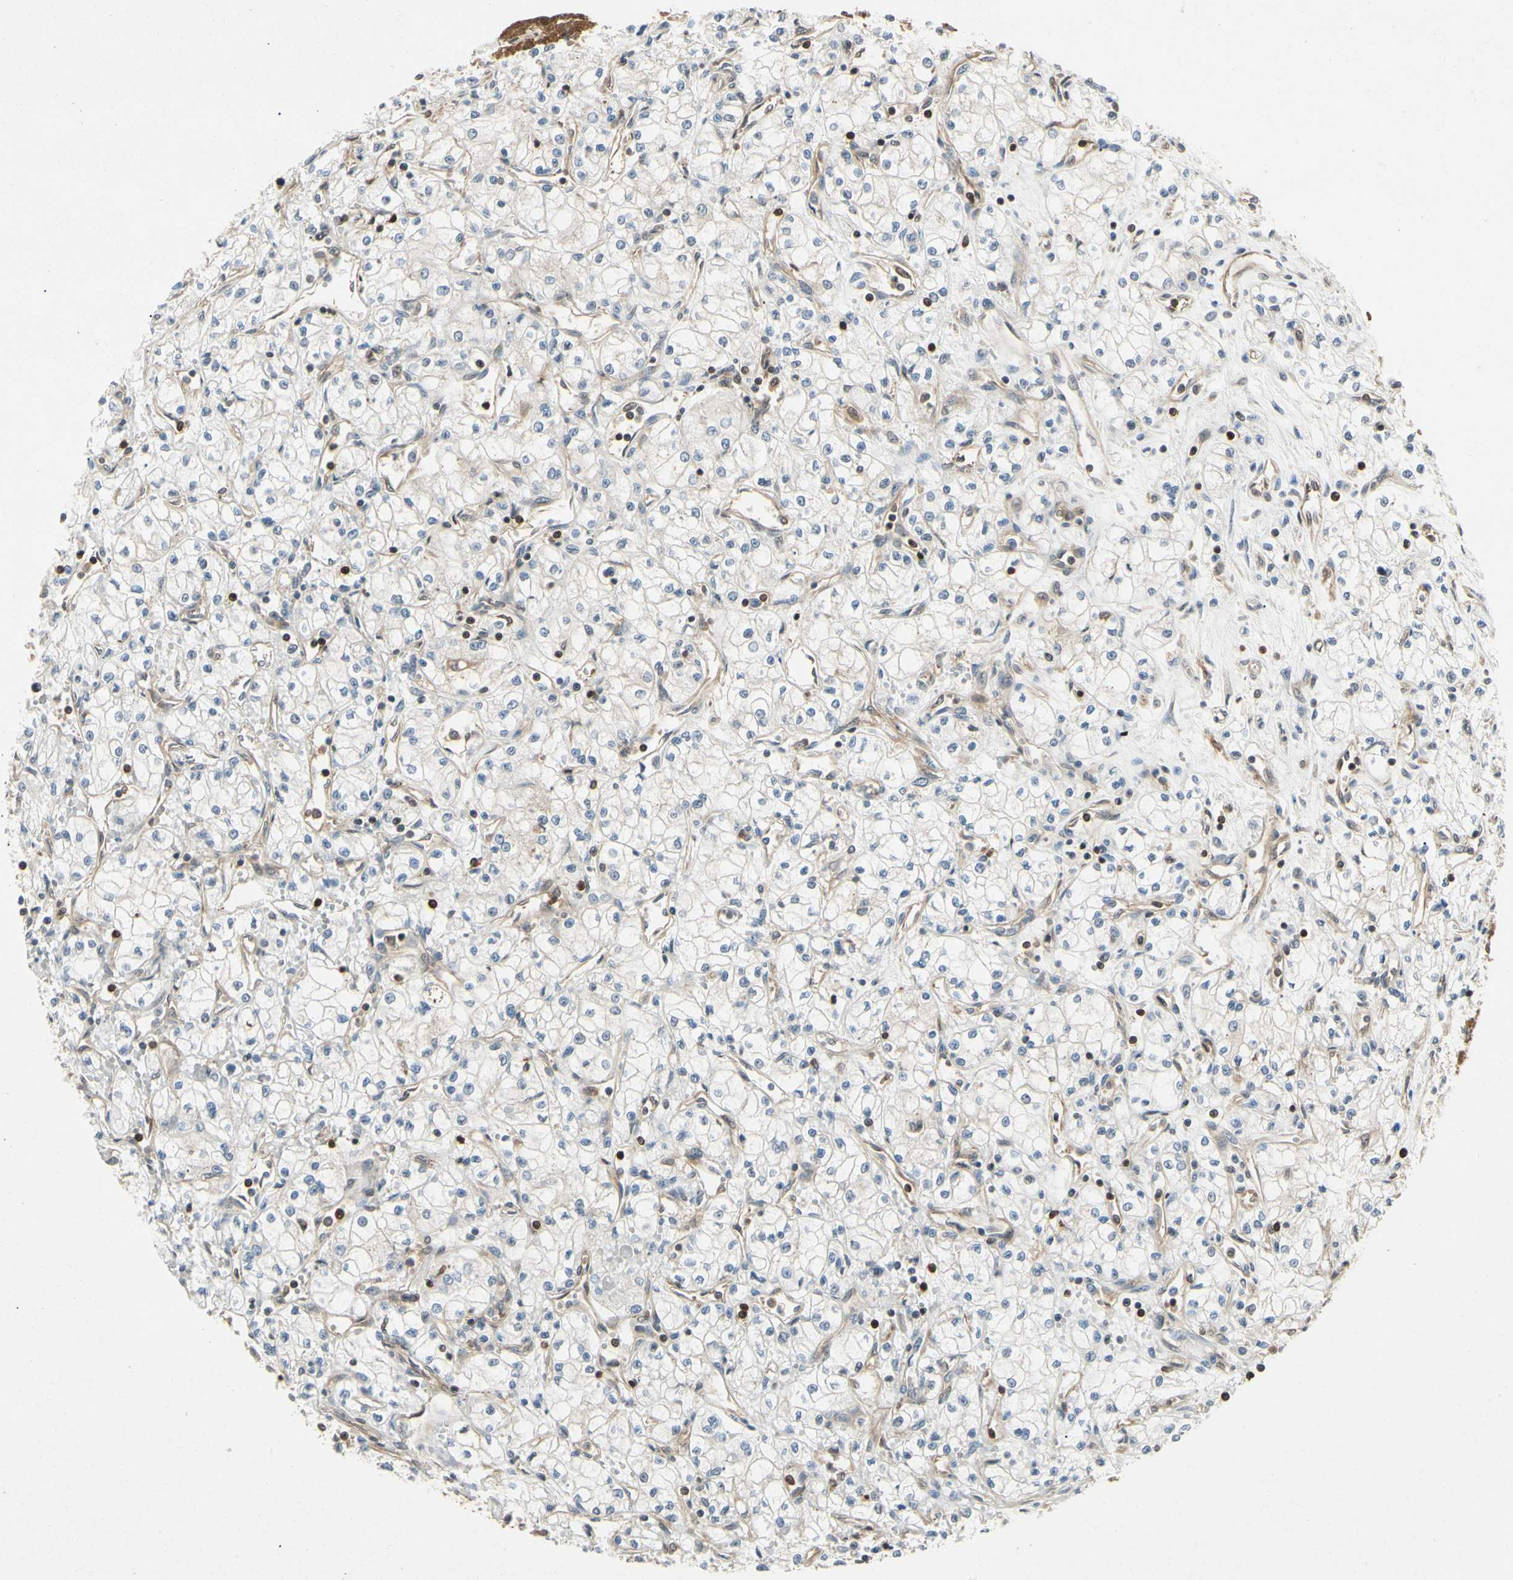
{"staining": {"intensity": "moderate", "quantity": "<25%", "location": "nuclear"}, "tissue": "renal cancer", "cell_type": "Tumor cells", "image_type": "cancer", "snomed": [{"axis": "morphology", "description": "Normal tissue, NOS"}, {"axis": "morphology", "description": "Adenocarcinoma, NOS"}, {"axis": "topography", "description": "Kidney"}], "caption": "This photomicrograph demonstrates renal adenocarcinoma stained with immunohistochemistry to label a protein in brown. The nuclear of tumor cells show moderate positivity for the protein. Nuclei are counter-stained blue.", "gene": "YWHAQ", "patient": {"sex": "male", "age": 59}}